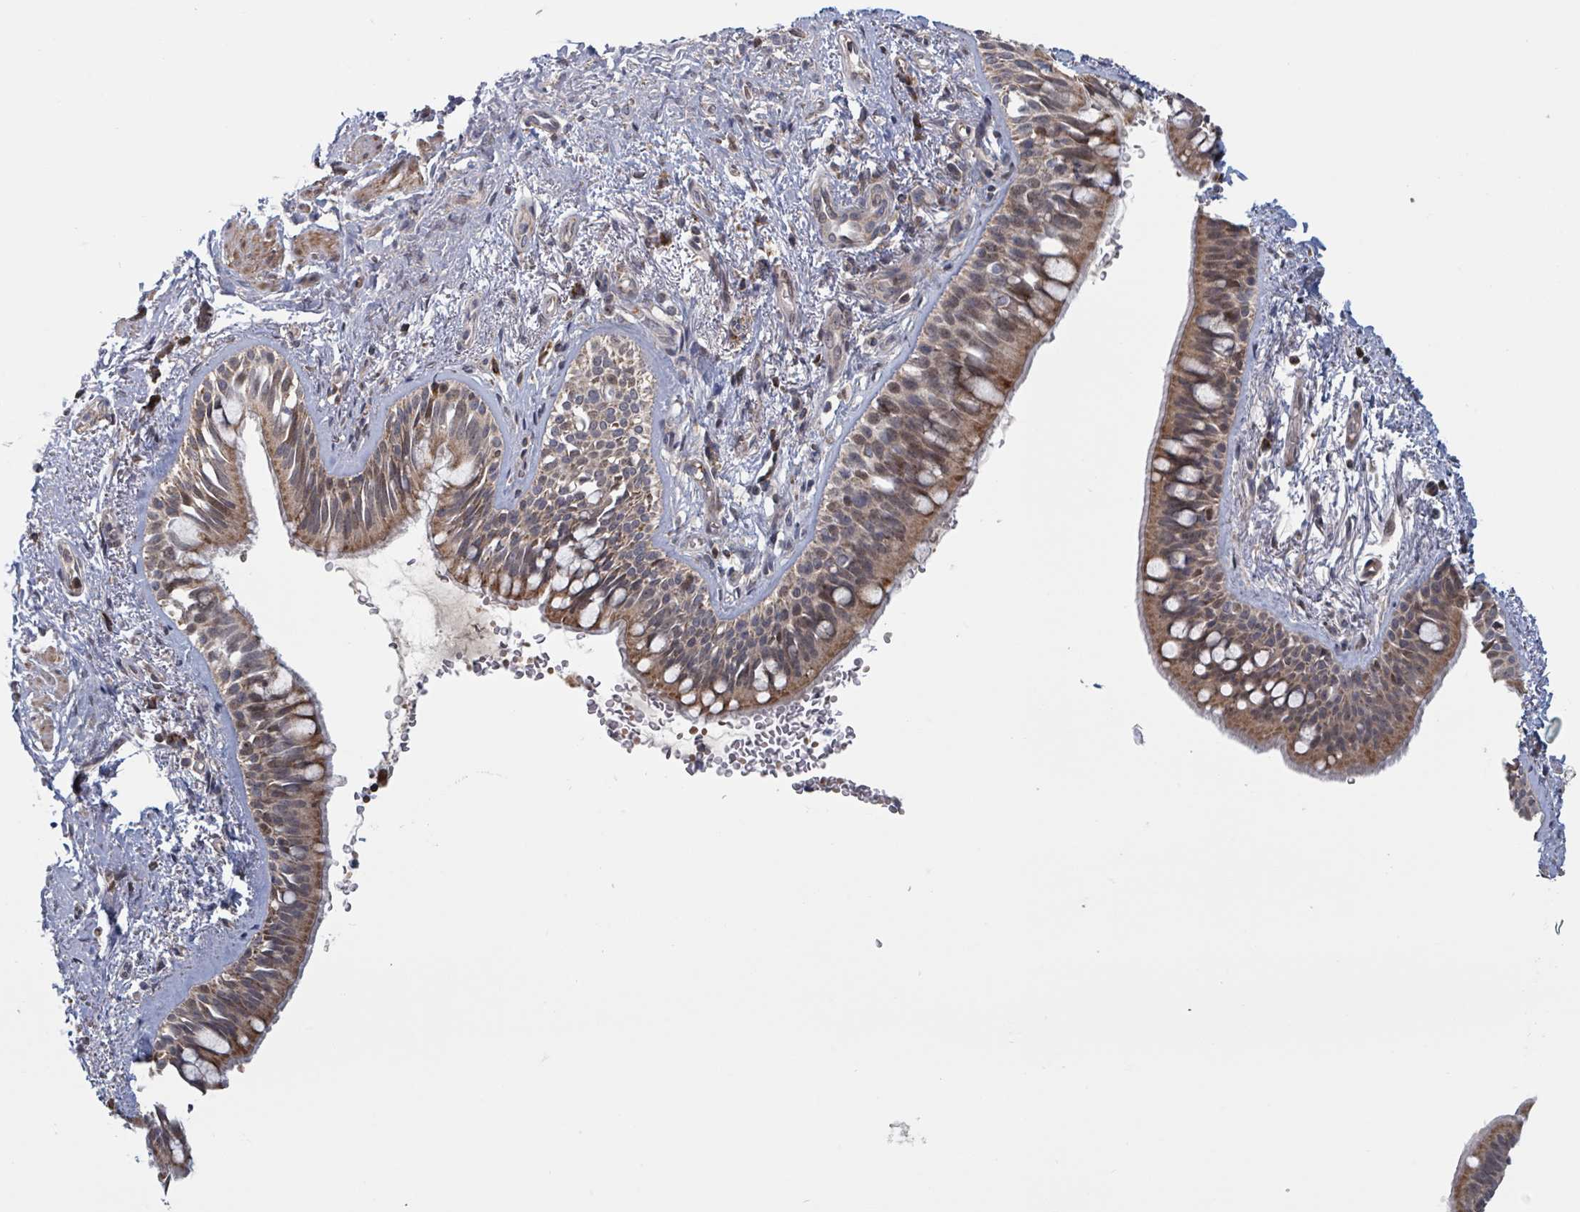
{"staining": {"intensity": "moderate", "quantity": ">75%", "location": "cytoplasmic/membranous,nuclear"}, "tissue": "bronchus", "cell_type": "Respiratory epithelial cells", "image_type": "normal", "snomed": [{"axis": "morphology", "description": "Normal tissue, NOS"}, {"axis": "topography", "description": "Lymph node"}, {"axis": "topography", "description": "Cartilage tissue"}, {"axis": "topography", "description": "Bronchus"}], "caption": "IHC (DAB (3,3'-diaminobenzidine)) staining of normal human bronchus reveals moderate cytoplasmic/membranous,nuclear protein staining in approximately >75% of respiratory epithelial cells.", "gene": "HIVEP1", "patient": {"sex": "female", "age": 70}}